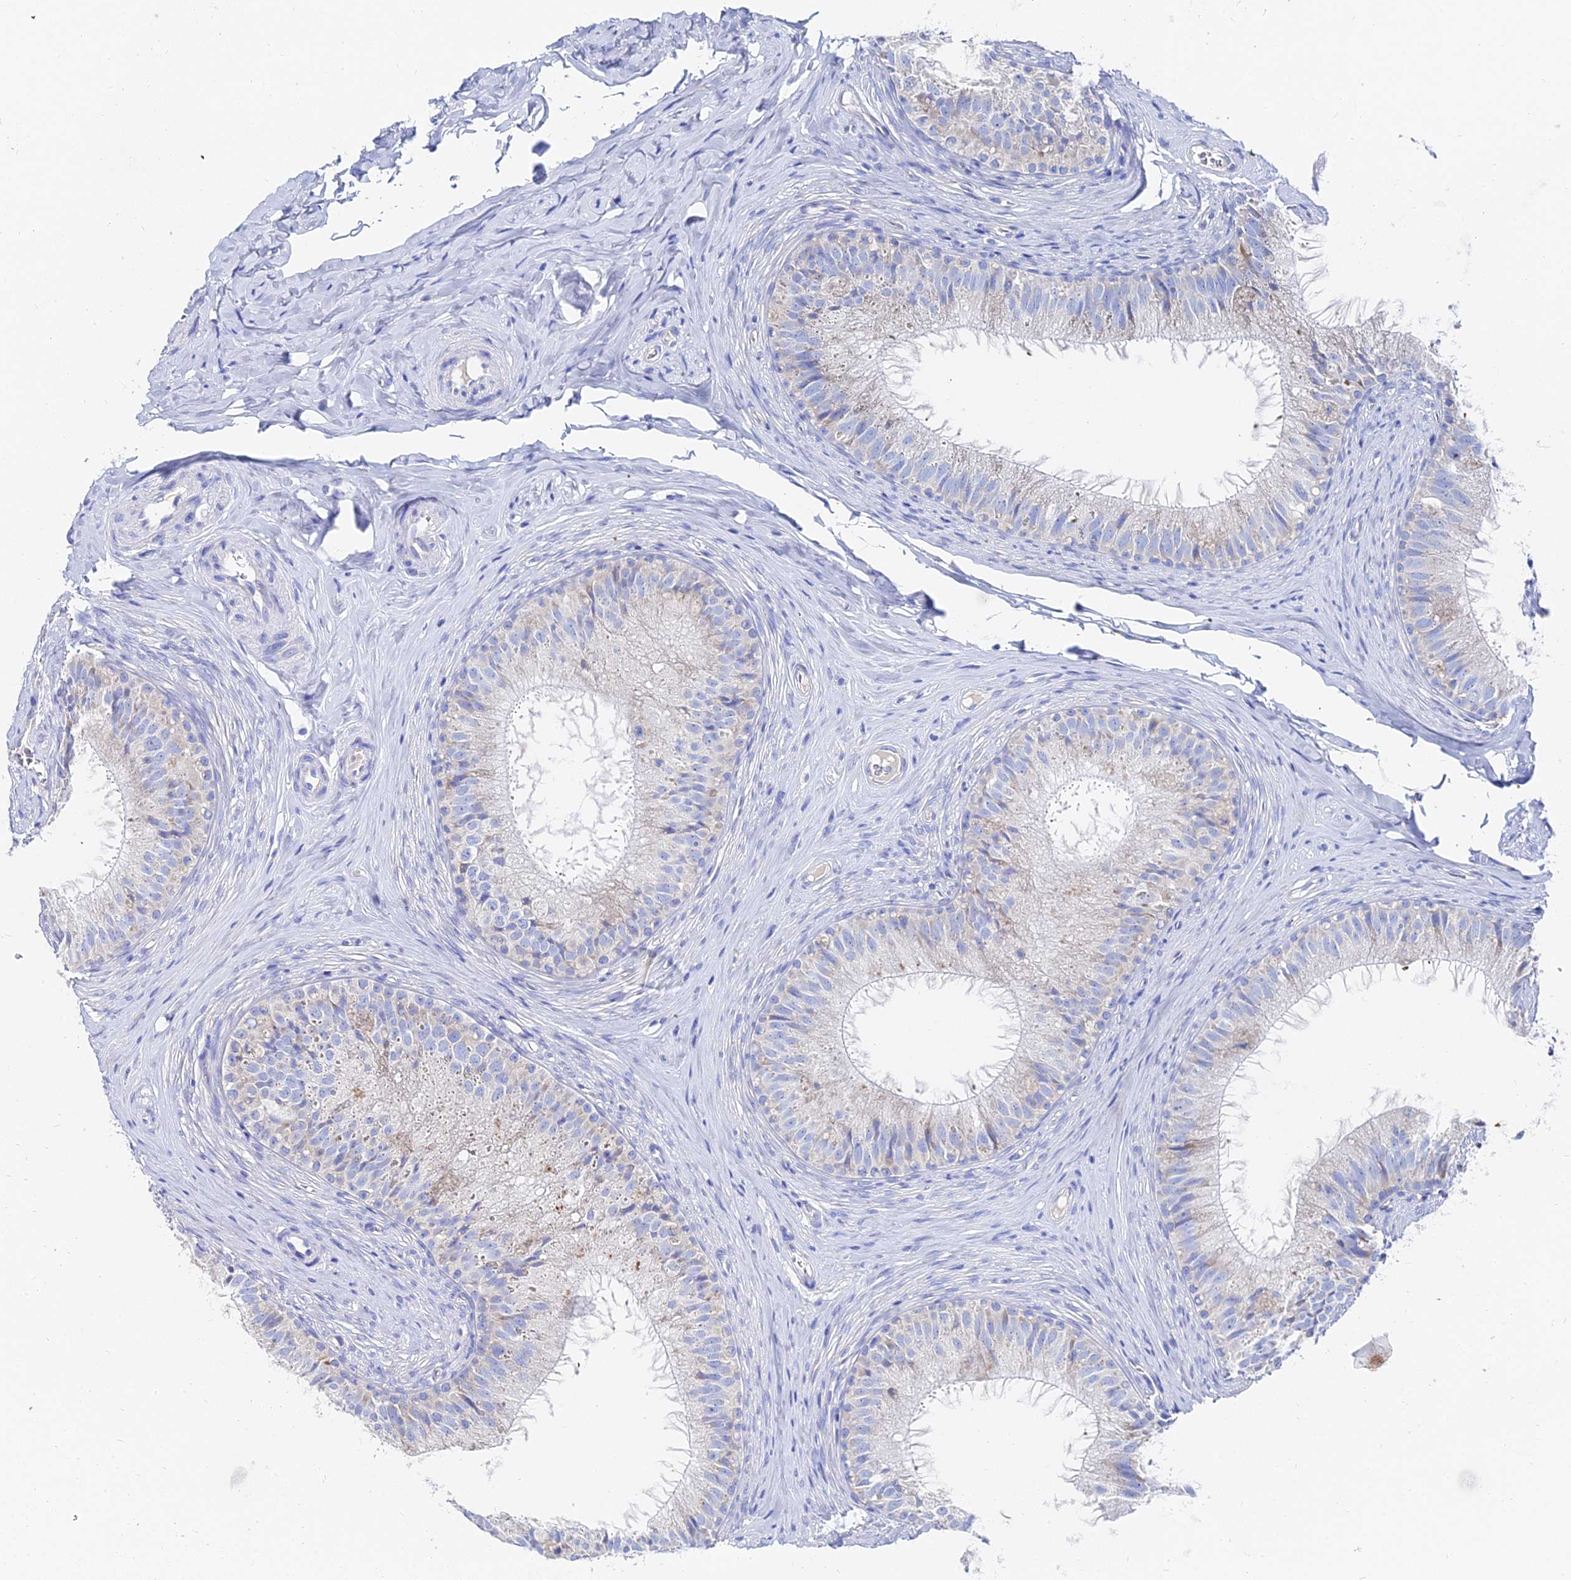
{"staining": {"intensity": "negative", "quantity": "none", "location": "none"}, "tissue": "epididymis", "cell_type": "Glandular cells", "image_type": "normal", "snomed": [{"axis": "morphology", "description": "Normal tissue, NOS"}, {"axis": "topography", "description": "Epididymis"}], "caption": "Immunohistochemical staining of benign human epididymis reveals no significant expression in glandular cells. Nuclei are stained in blue.", "gene": "PTTG1", "patient": {"sex": "male", "age": 34}}